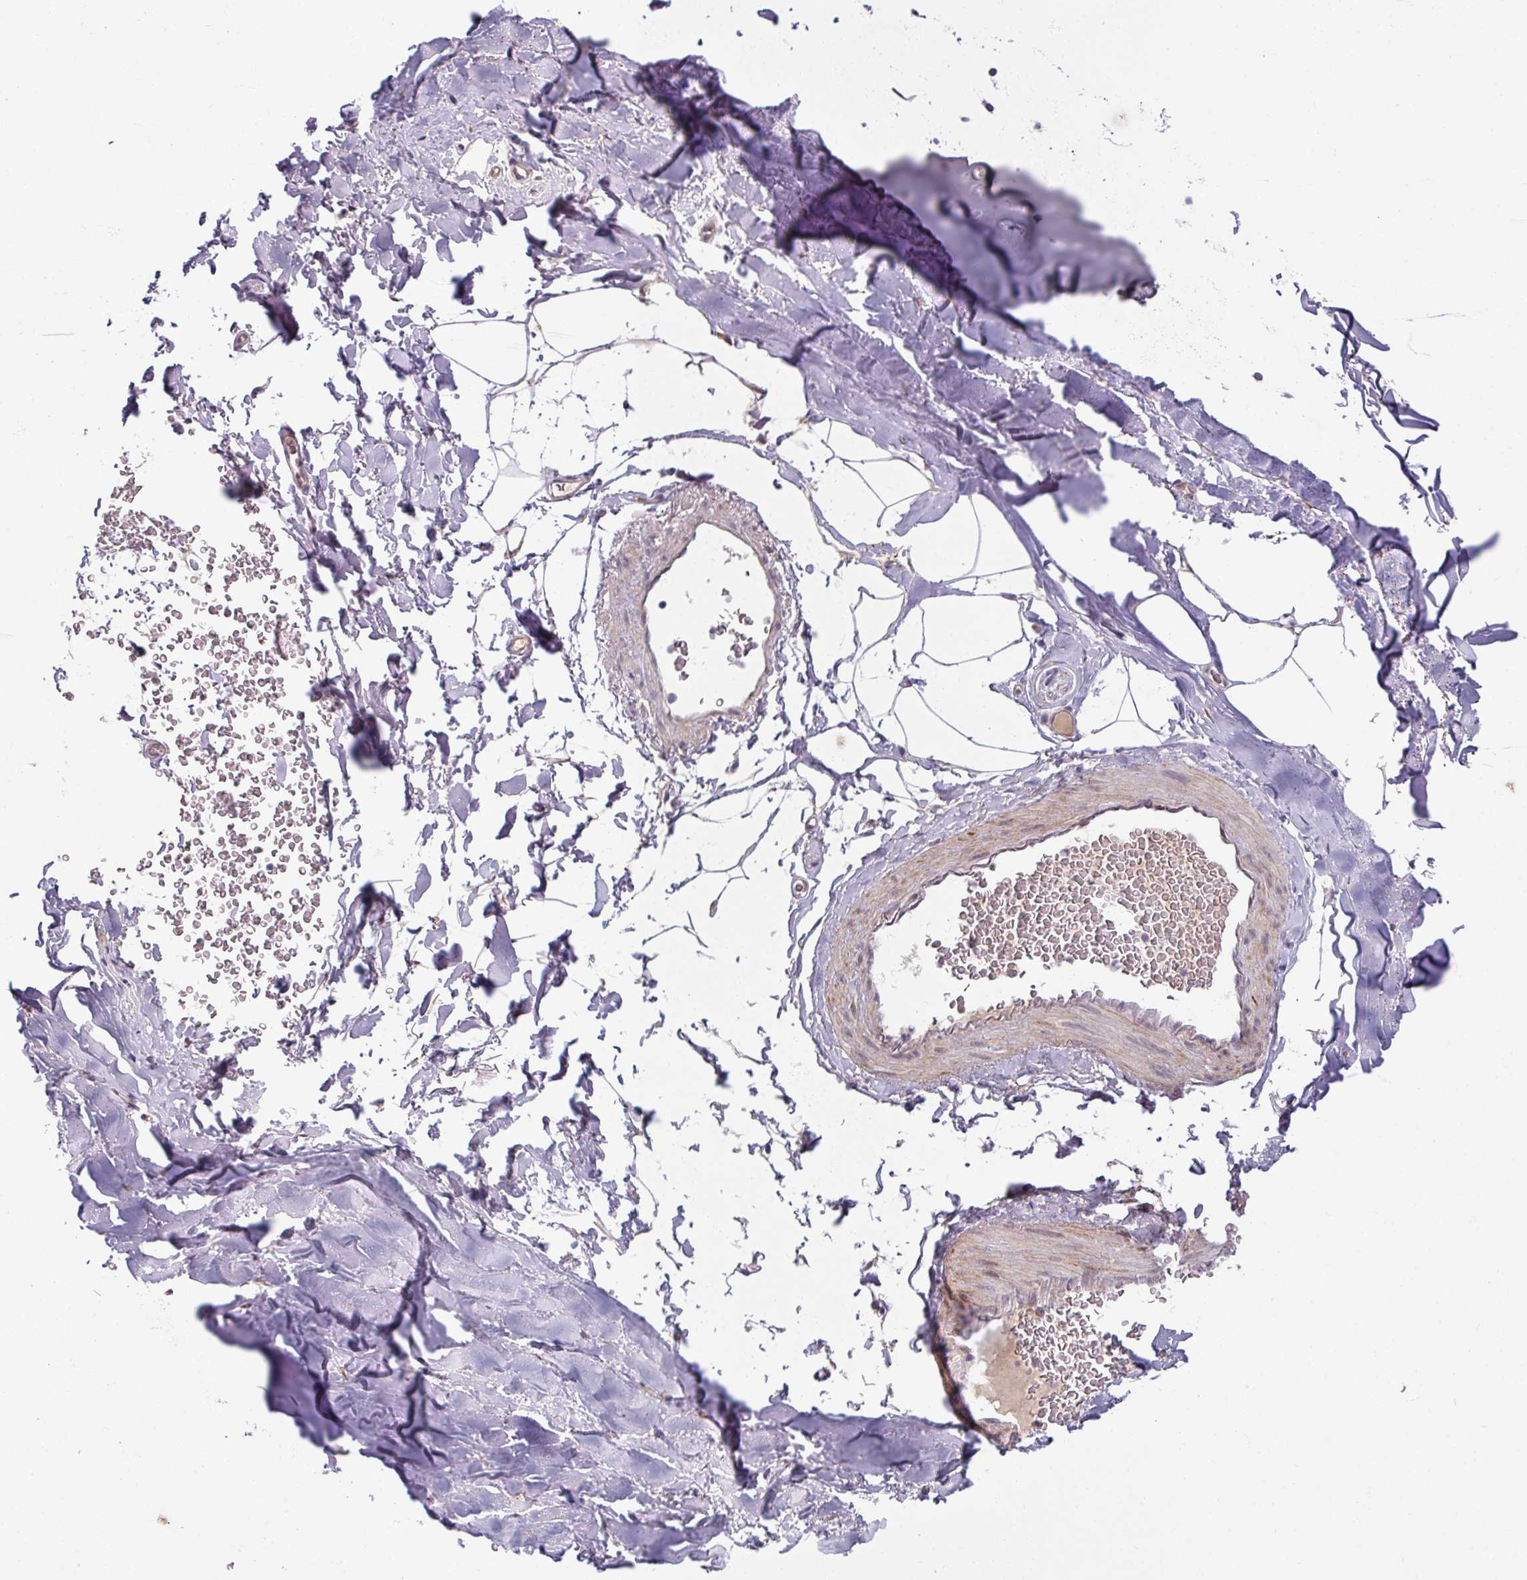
{"staining": {"intensity": "negative", "quantity": "none", "location": "none"}, "tissue": "adipose tissue", "cell_type": "Adipocytes", "image_type": "normal", "snomed": [{"axis": "morphology", "description": "Normal tissue, NOS"}, {"axis": "topography", "description": "Cartilage tissue"}, {"axis": "topography", "description": "Bronchus"}], "caption": "A histopathology image of human adipose tissue is negative for staining in adipocytes. (DAB immunohistochemistry with hematoxylin counter stain).", "gene": "UVSSA", "patient": {"sex": "female", "age": 72}}